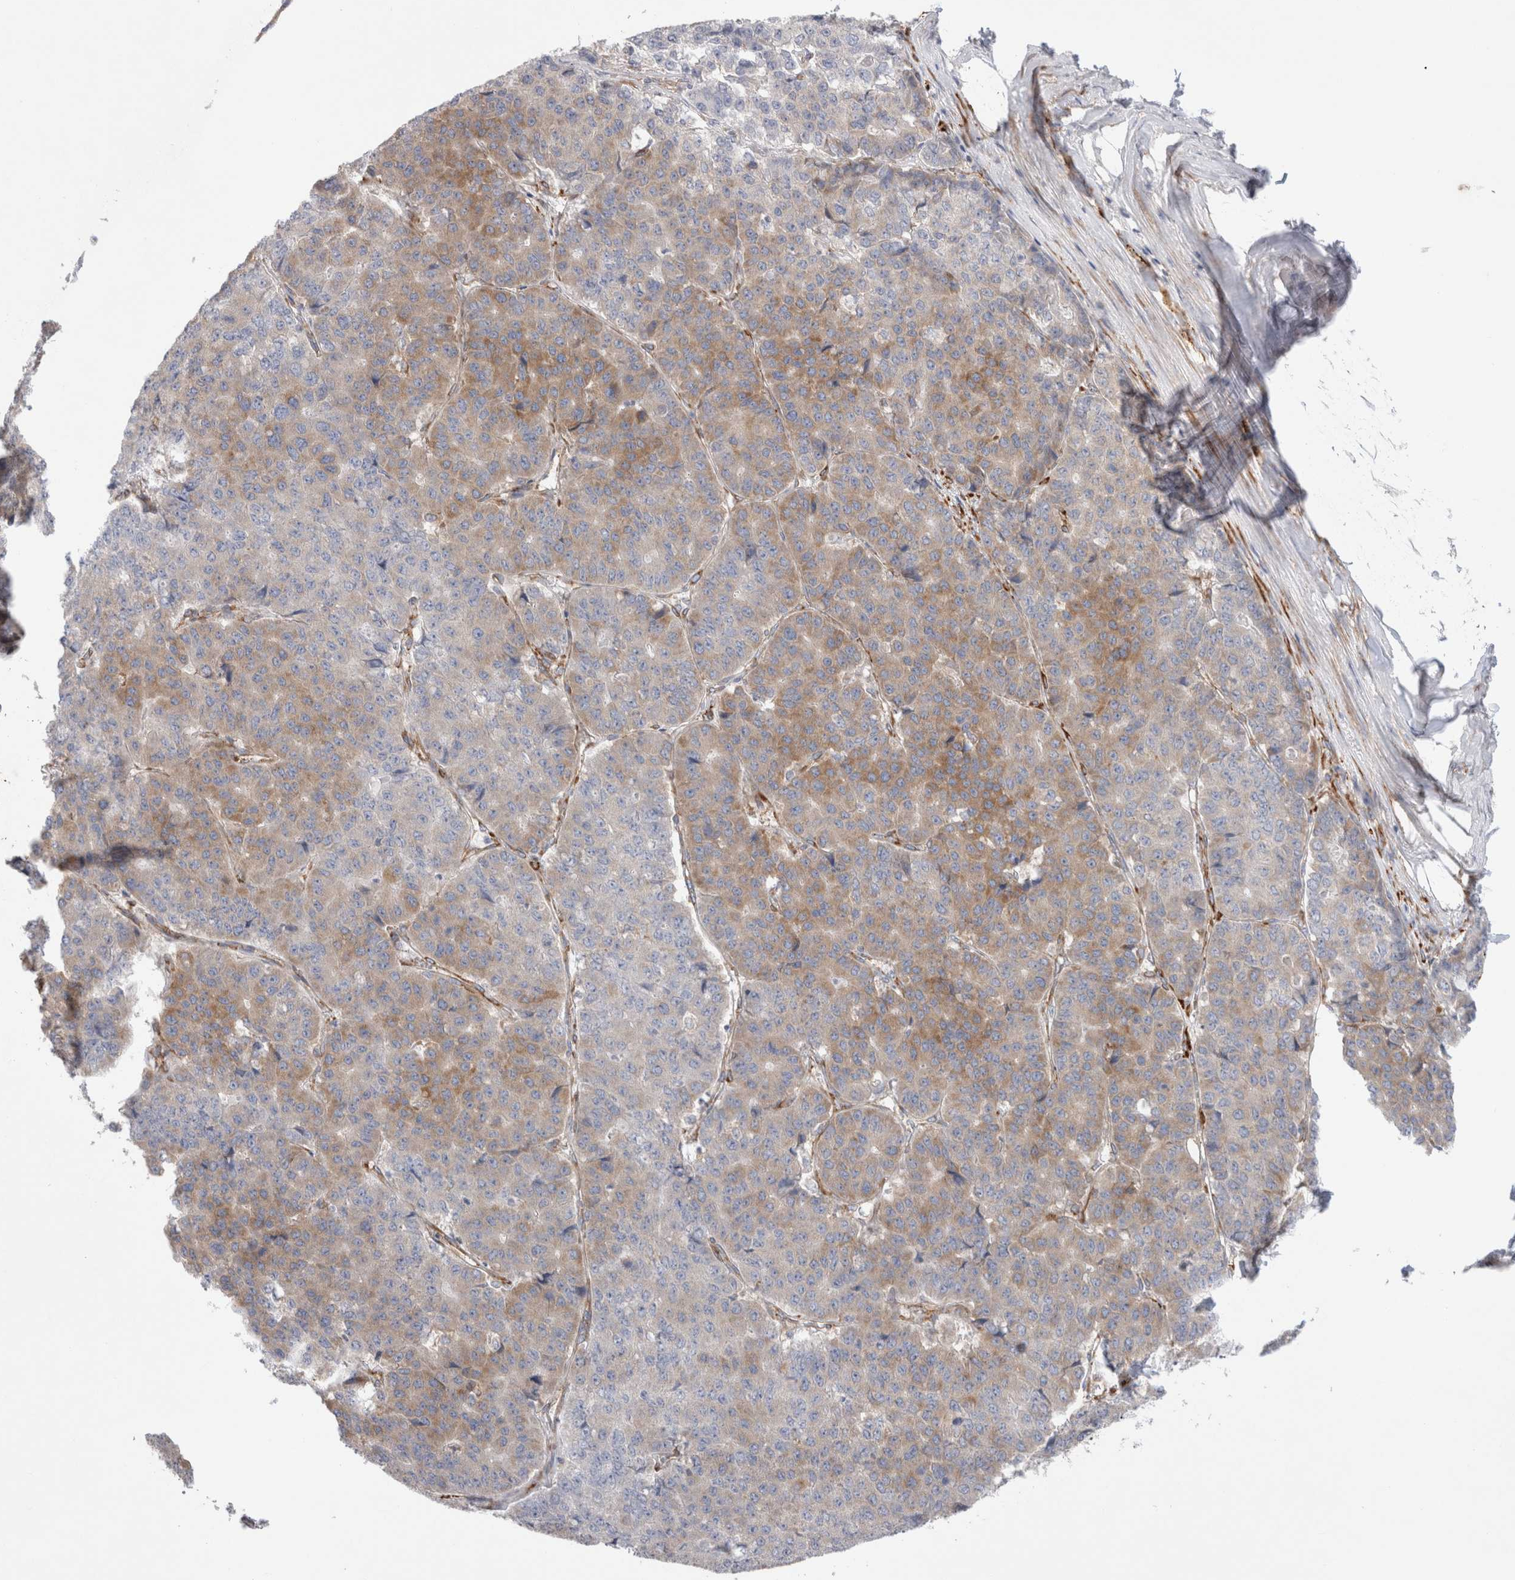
{"staining": {"intensity": "moderate", "quantity": "25%-75%", "location": "cytoplasmic/membranous"}, "tissue": "pancreatic cancer", "cell_type": "Tumor cells", "image_type": "cancer", "snomed": [{"axis": "morphology", "description": "Adenocarcinoma, NOS"}, {"axis": "topography", "description": "Pancreas"}], "caption": "Brown immunohistochemical staining in human pancreatic cancer (adenocarcinoma) shows moderate cytoplasmic/membranous staining in about 25%-75% of tumor cells.", "gene": "CNPY4", "patient": {"sex": "male", "age": 50}}